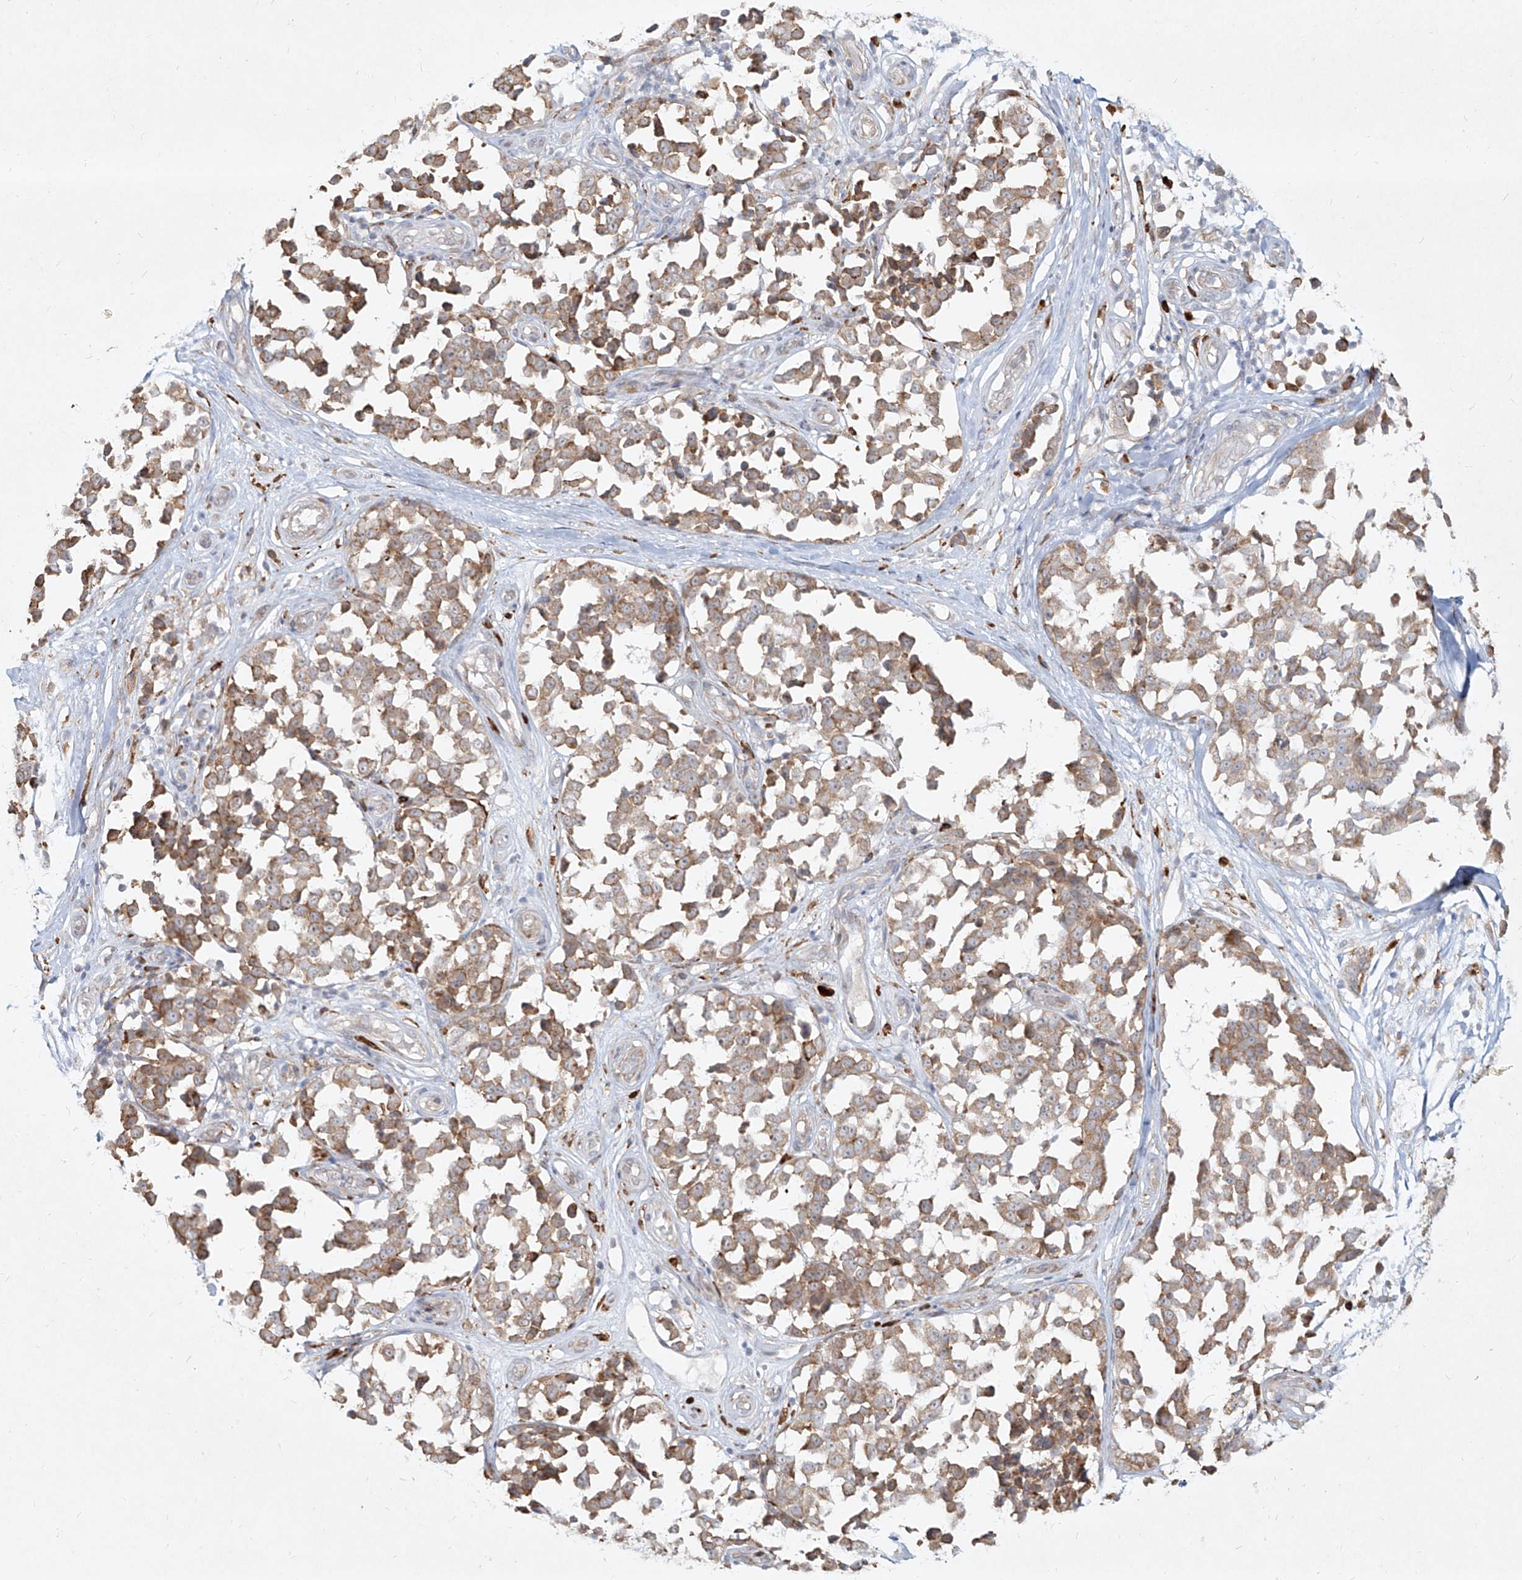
{"staining": {"intensity": "weak", "quantity": ">75%", "location": "cytoplasmic/membranous"}, "tissue": "melanoma", "cell_type": "Tumor cells", "image_type": "cancer", "snomed": [{"axis": "morphology", "description": "Malignant melanoma, NOS"}, {"axis": "topography", "description": "Skin"}], "caption": "This is an image of immunohistochemistry staining of melanoma, which shows weak staining in the cytoplasmic/membranous of tumor cells.", "gene": "CD209", "patient": {"sex": "female", "age": 64}}